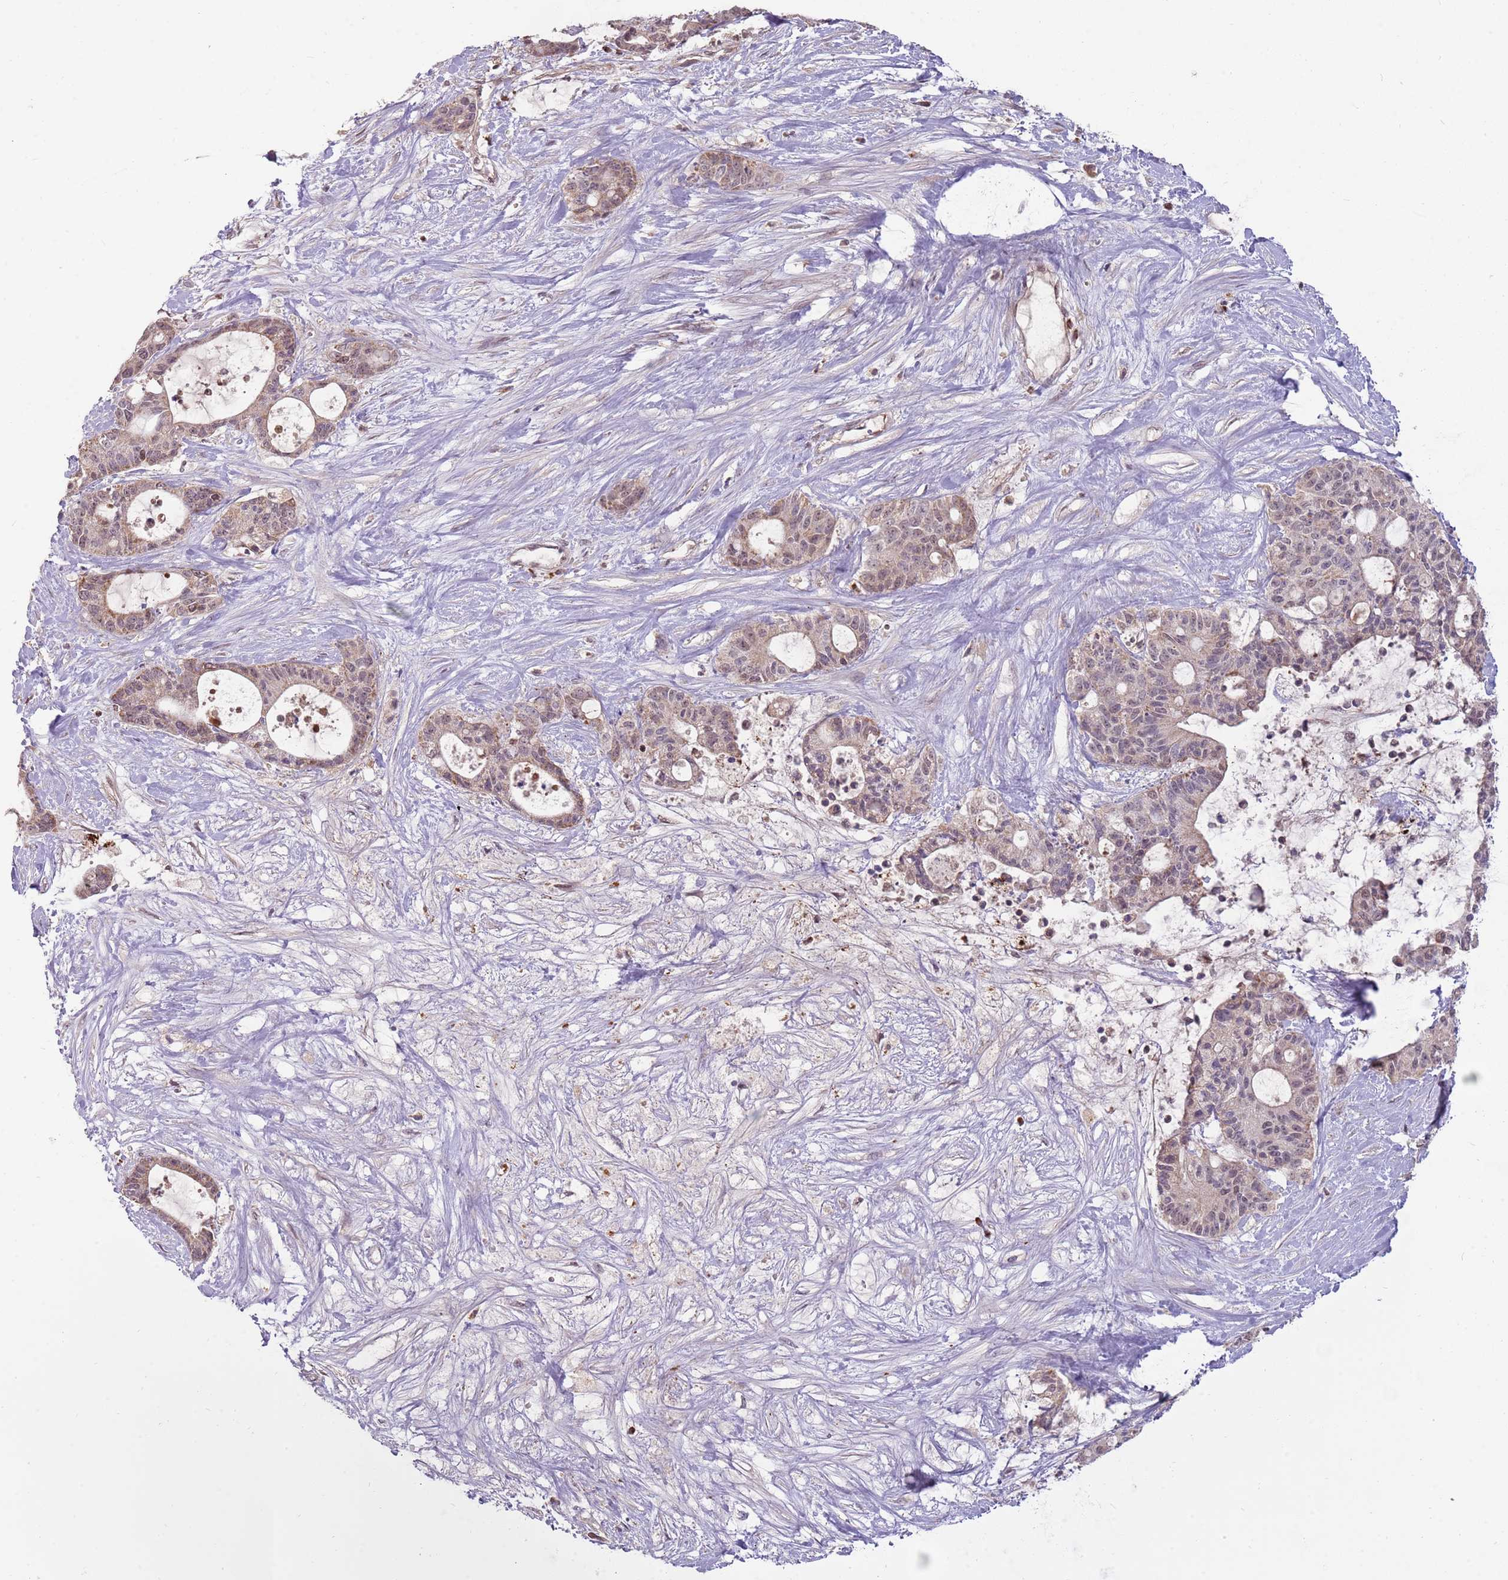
{"staining": {"intensity": "weak", "quantity": ">75%", "location": "nuclear"}, "tissue": "liver cancer", "cell_type": "Tumor cells", "image_type": "cancer", "snomed": [{"axis": "morphology", "description": "Normal tissue, NOS"}, {"axis": "morphology", "description": "Cholangiocarcinoma"}, {"axis": "topography", "description": "Liver"}, {"axis": "topography", "description": "Peripheral nerve tissue"}], "caption": "This image demonstrates IHC staining of human liver cholangiocarcinoma, with low weak nuclear positivity in about >75% of tumor cells.", "gene": "NBPF6", "patient": {"sex": "female", "age": 73}}